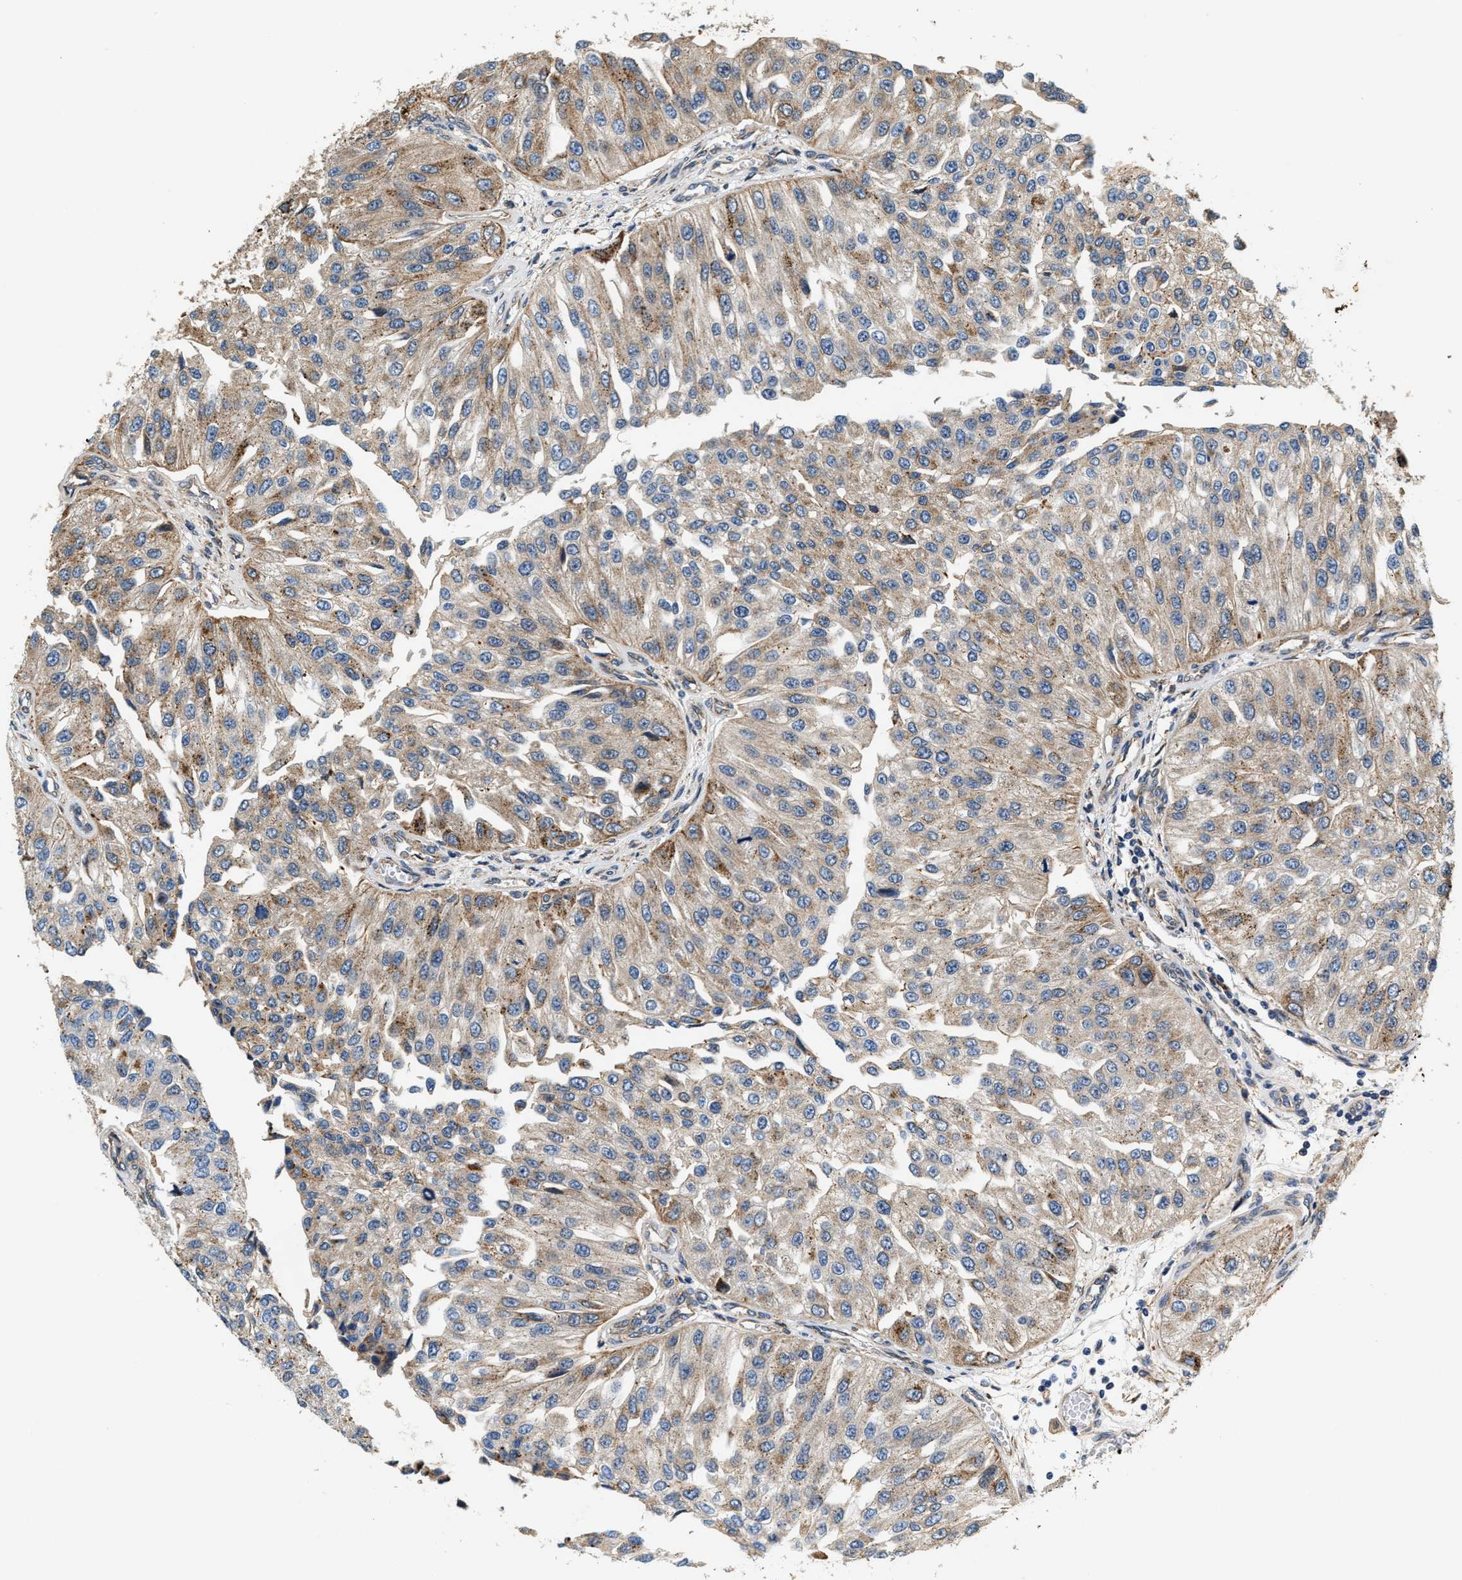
{"staining": {"intensity": "moderate", "quantity": "25%-75%", "location": "cytoplasmic/membranous"}, "tissue": "urothelial cancer", "cell_type": "Tumor cells", "image_type": "cancer", "snomed": [{"axis": "morphology", "description": "Urothelial carcinoma, High grade"}, {"axis": "topography", "description": "Kidney"}, {"axis": "topography", "description": "Urinary bladder"}], "caption": "This is an image of immunohistochemistry staining of urothelial carcinoma (high-grade), which shows moderate staining in the cytoplasmic/membranous of tumor cells.", "gene": "DUSP10", "patient": {"sex": "male", "age": 77}}